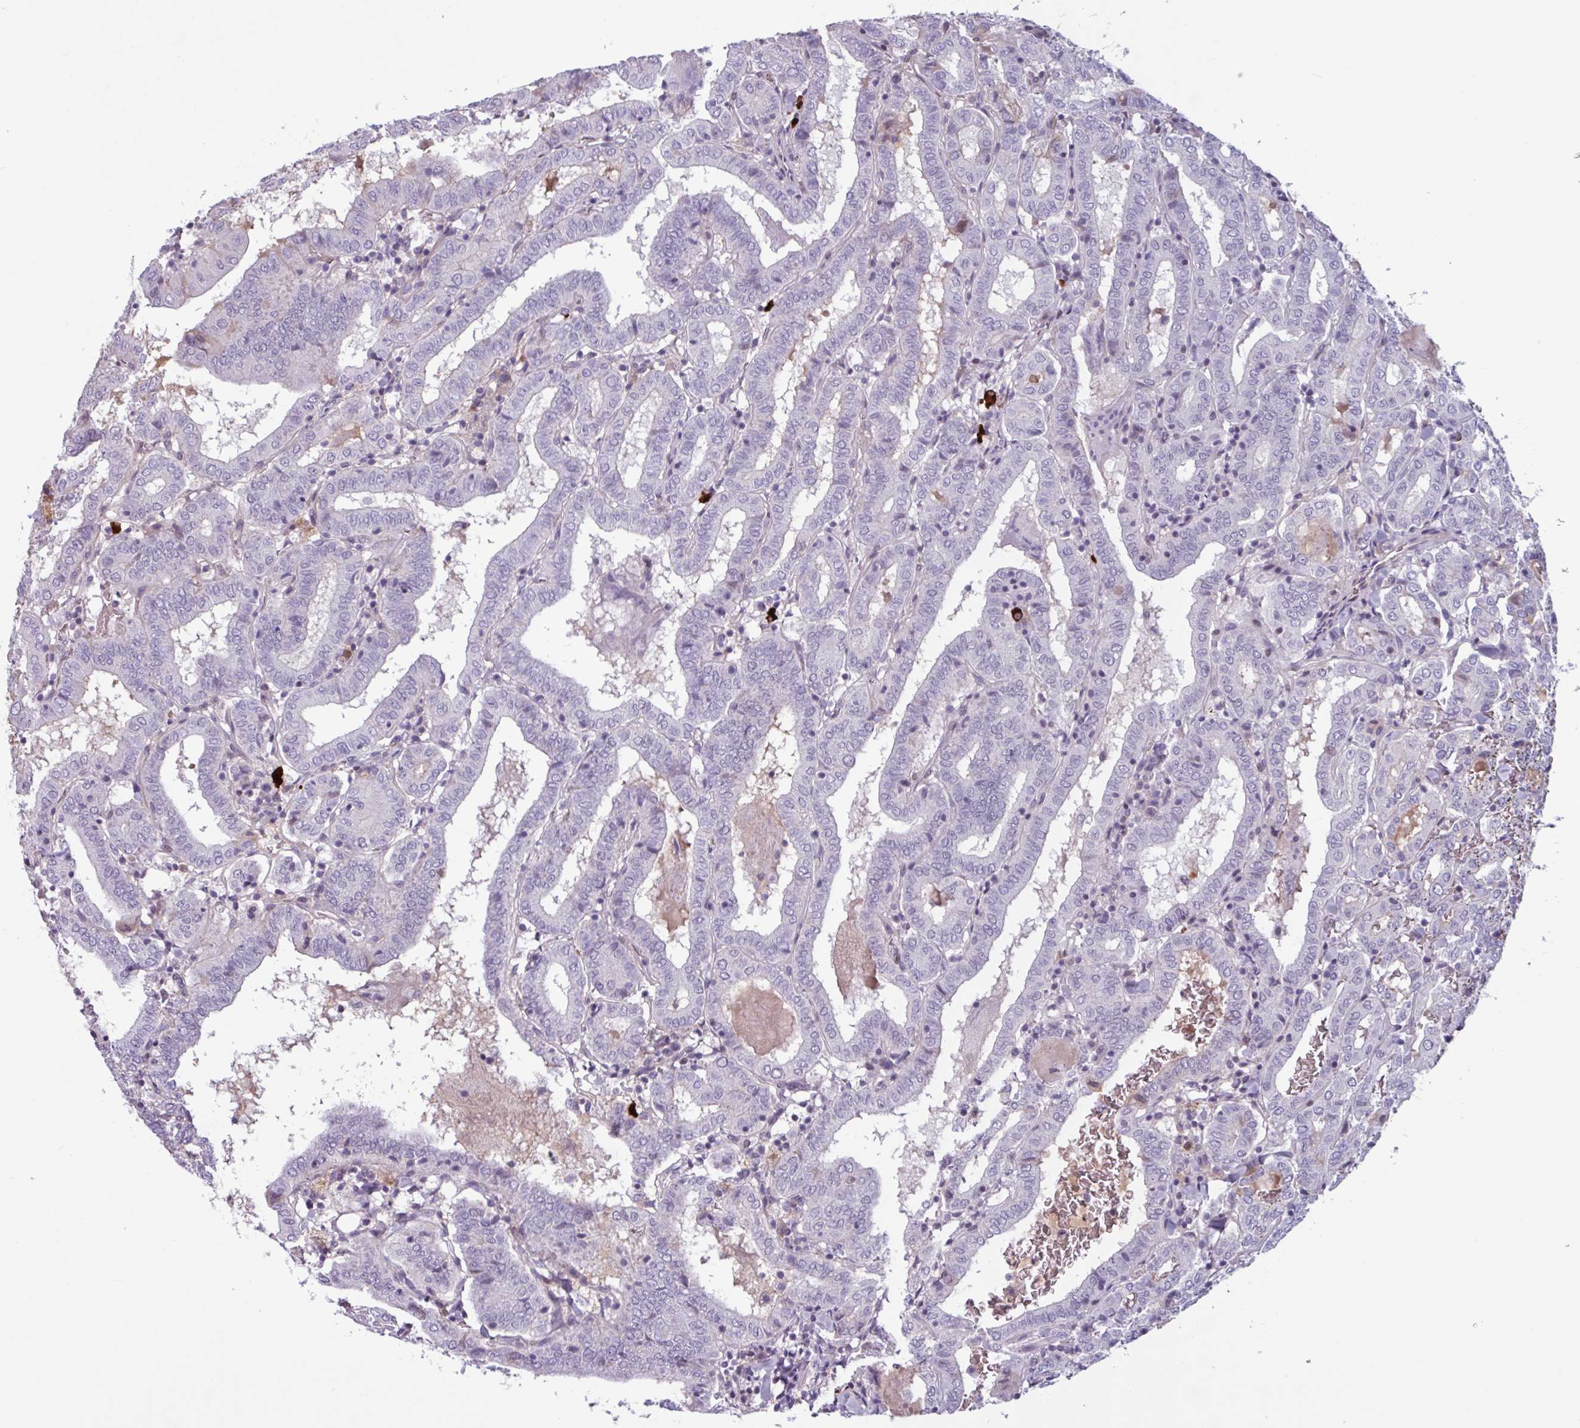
{"staining": {"intensity": "negative", "quantity": "none", "location": "none"}, "tissue": "thyroid cancer", "cell_type": "Tumor cells", "image_type": "cancer", "snomed": [{"axis": "morphology", "description": "Papillary adenocarcinoma, NOS"}, {"axis": "topography", "description": "Thyroid gland"}], "caption": "DAB (3,3'-diaminobenzidine) immunohistochemical staining of human thyroid papillary adenocarcinoma reveals no significant staining in tumor cells.", "gene": "ZNF575", "patient": {"sex": "female", "age": 72}}